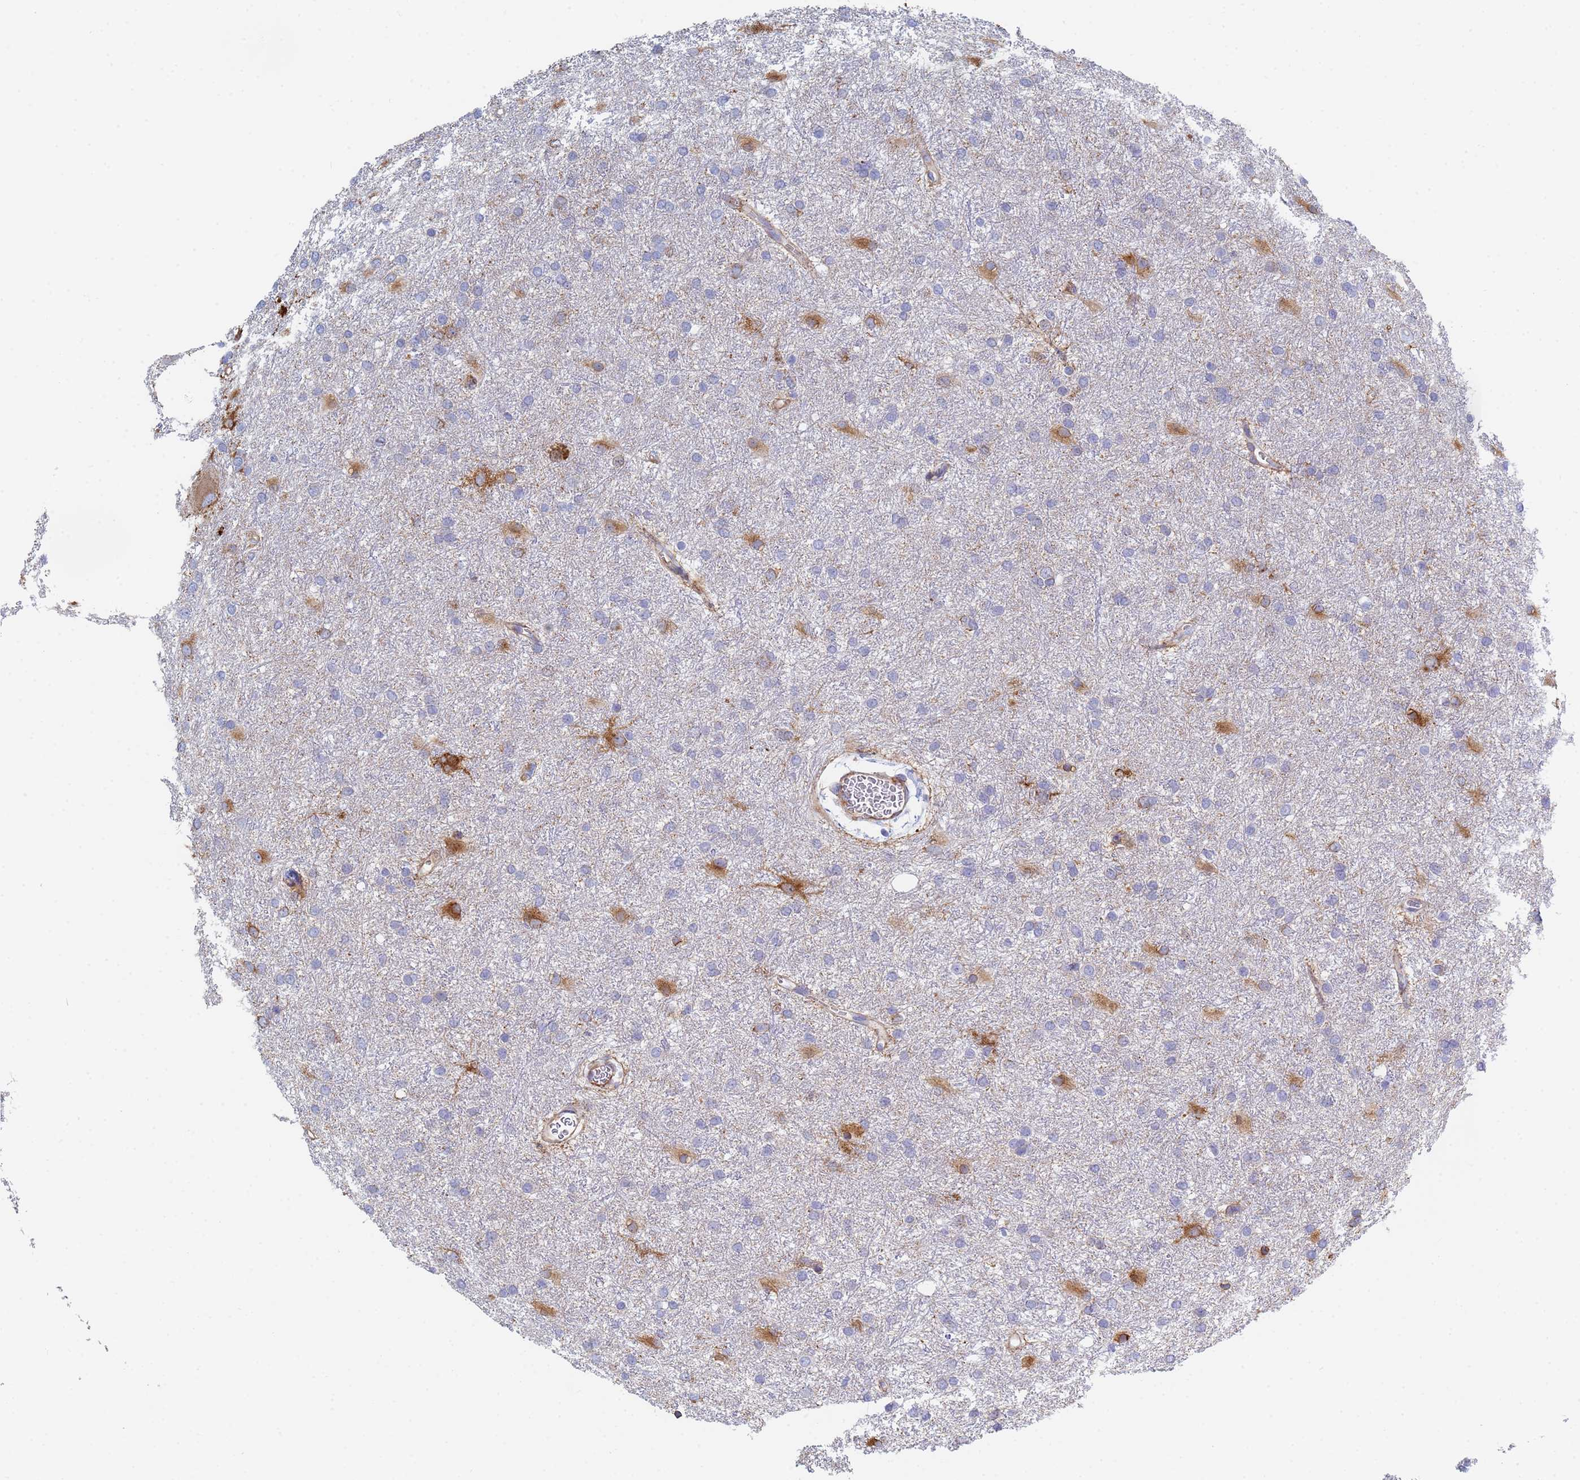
{"staining": {"intensity": "strong", "quantity": "<25%", "location": "cytoplasmic/membranous"}, "tissue": "glioma", "cell_type": "Tumor cells", "image_type": "cancer", "snomed": [{"axis": "morphology", "description": "Glioma, malignant, High grade"}, {"axis": "topography", "description": "Brain"}], "caption": "The photomicrograph displays immunohistochemical staining of high-grade glioma (malignant). There is strong cytoplasmic/membranous expression is appreciated in about <25% of tumor cells. The staining is performed using DAB brown chromogen to label protein expression. The nuclei are counter-stained blue using hematoxylin.", "gene": "GDAP2", "patient": {"sex": "female", "age": 50}}